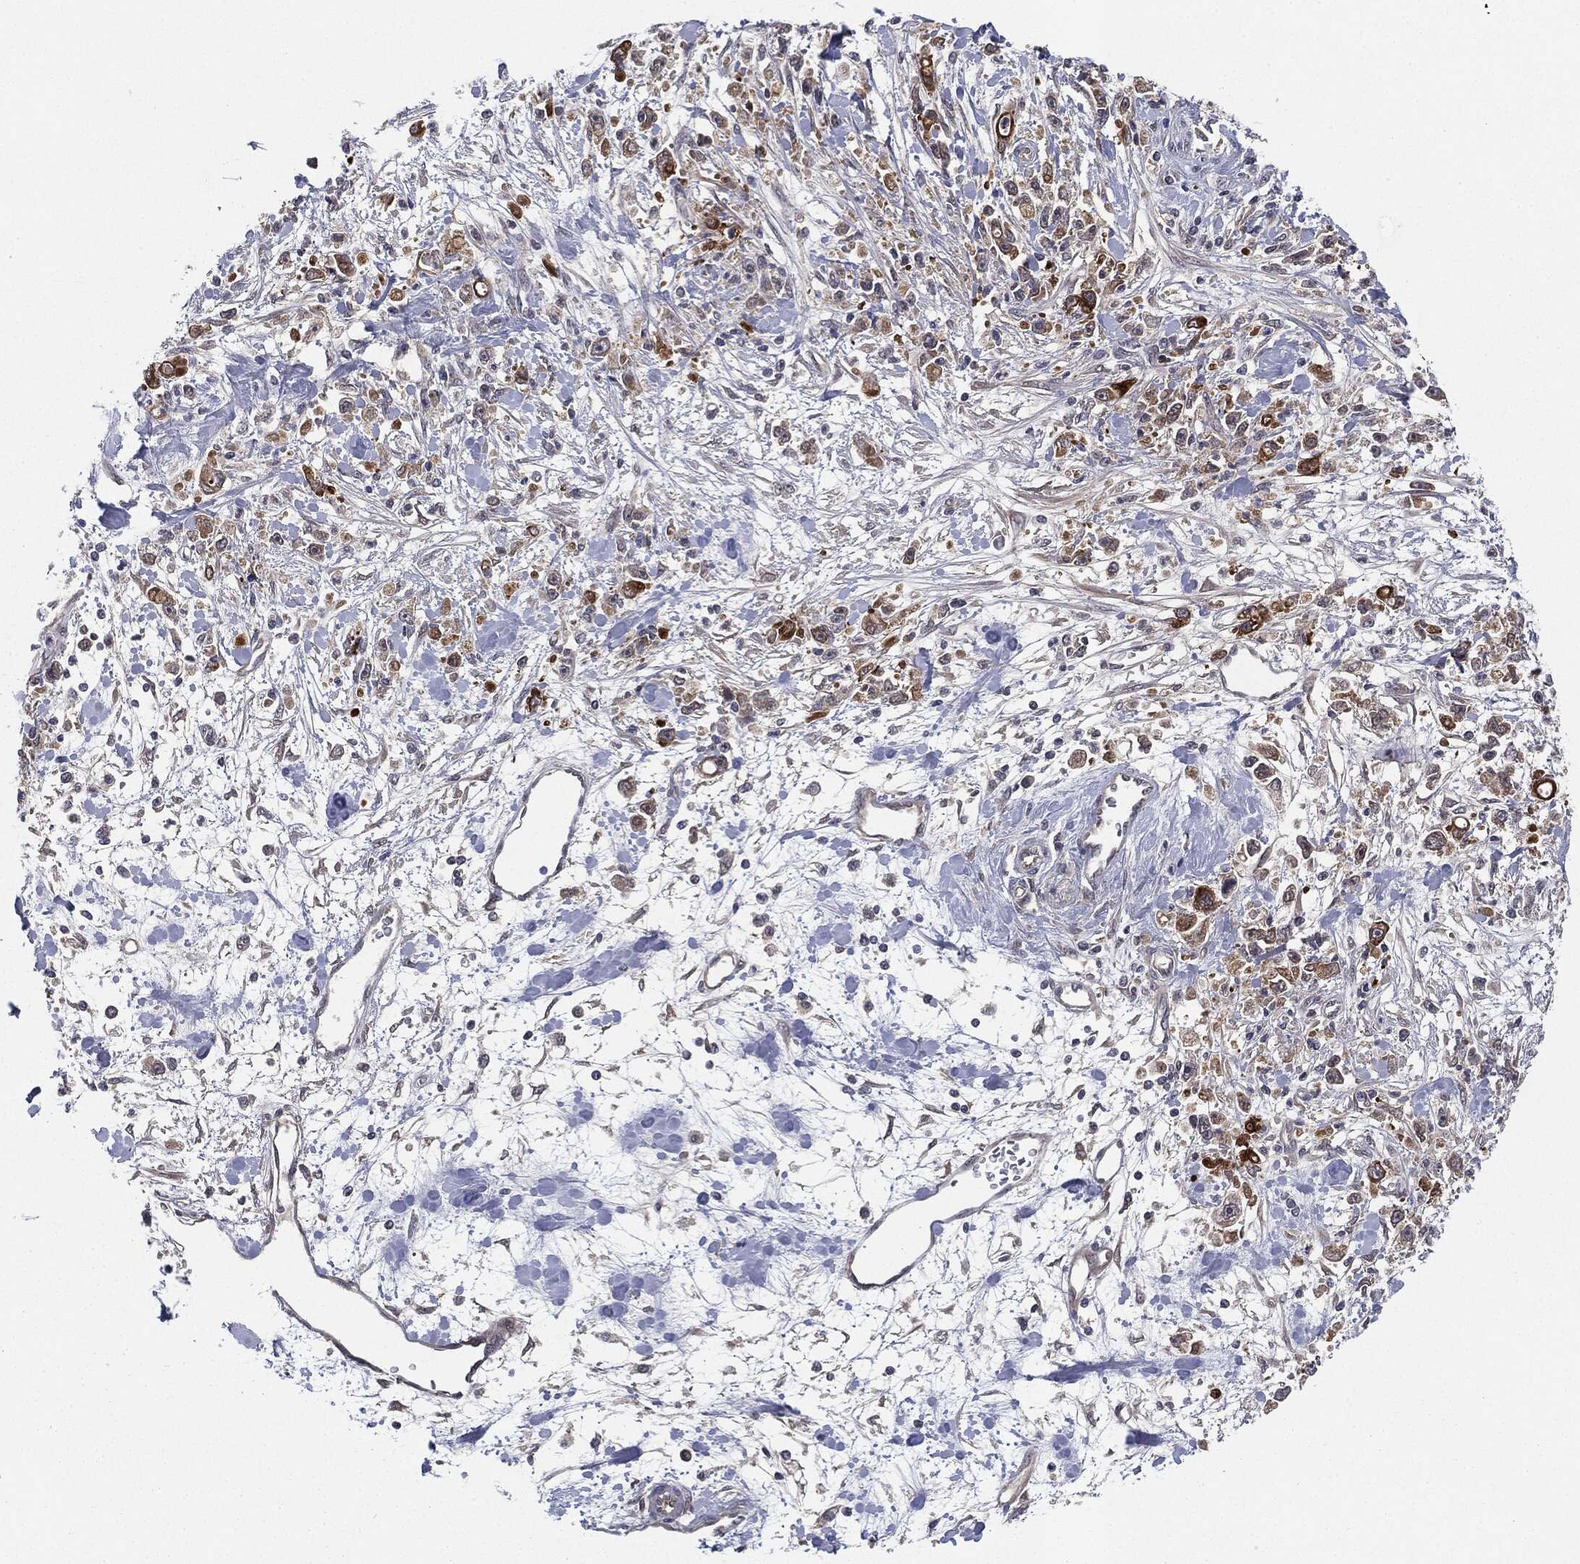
{"staining": {"intensity": "moderate", "quantity": "25%-75%", "location": "cytoplasmic/membranous"}, "tissue": "stomach cancer", "cell_type": "Tumor cells", "image_type": "cancer", "snomed": [{"axis": "morphology", "description": "Adenocarcinoma, NOS"}, {"axis": "topography", "description": "Stomach"}], "caption": "Immunohistochemical staining of stomach cancer displays medium levels of moderate cytoplasmic/membranous expression in approximately 25%-75% of tumor cells.", "gene": "KRT7", "patient": {"sex": "female", "age": 59}}